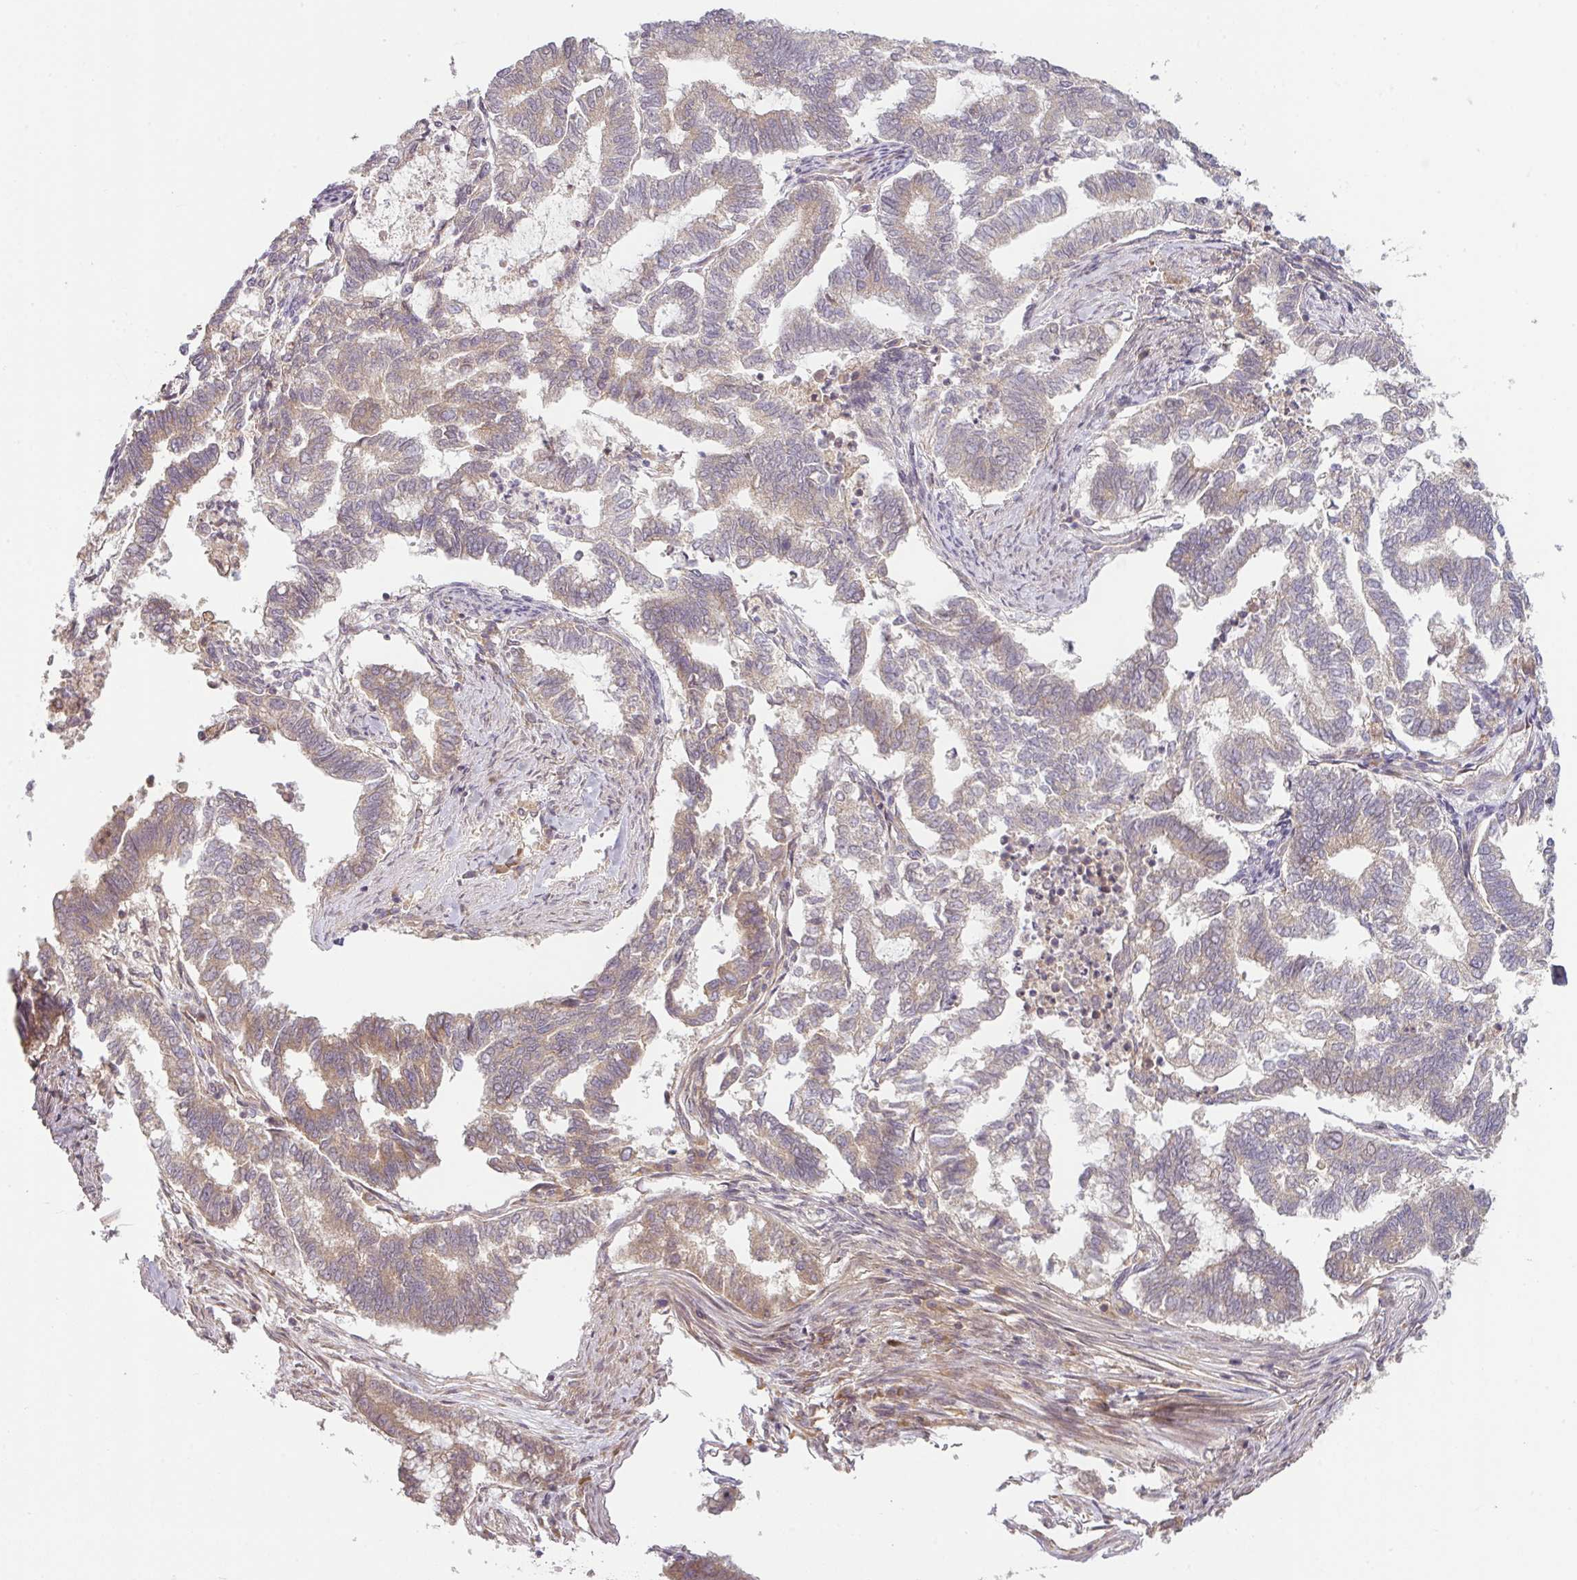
{"staining": {"intensity": "moderate", "quantity": "<25%", "location": "cytoplasmic/membranous"}, "tissue": "endometrial cancer", "cell_type": "Tumor cells", "image_type": "cancer", "snomed": [{"axis": "morphology", "description": "Adenocarcinoma, NOS"}, {"axis": "topography", "description": "Endometrium"}], "caption": "IHC of human adenocarcinoma (endometrial) exhibits low levels of moderate cytoplasmic/membranous positivity in about <25% of tumor cells.", "gene": "RNF31", "patient": {"sex": "female", "age": 79}}